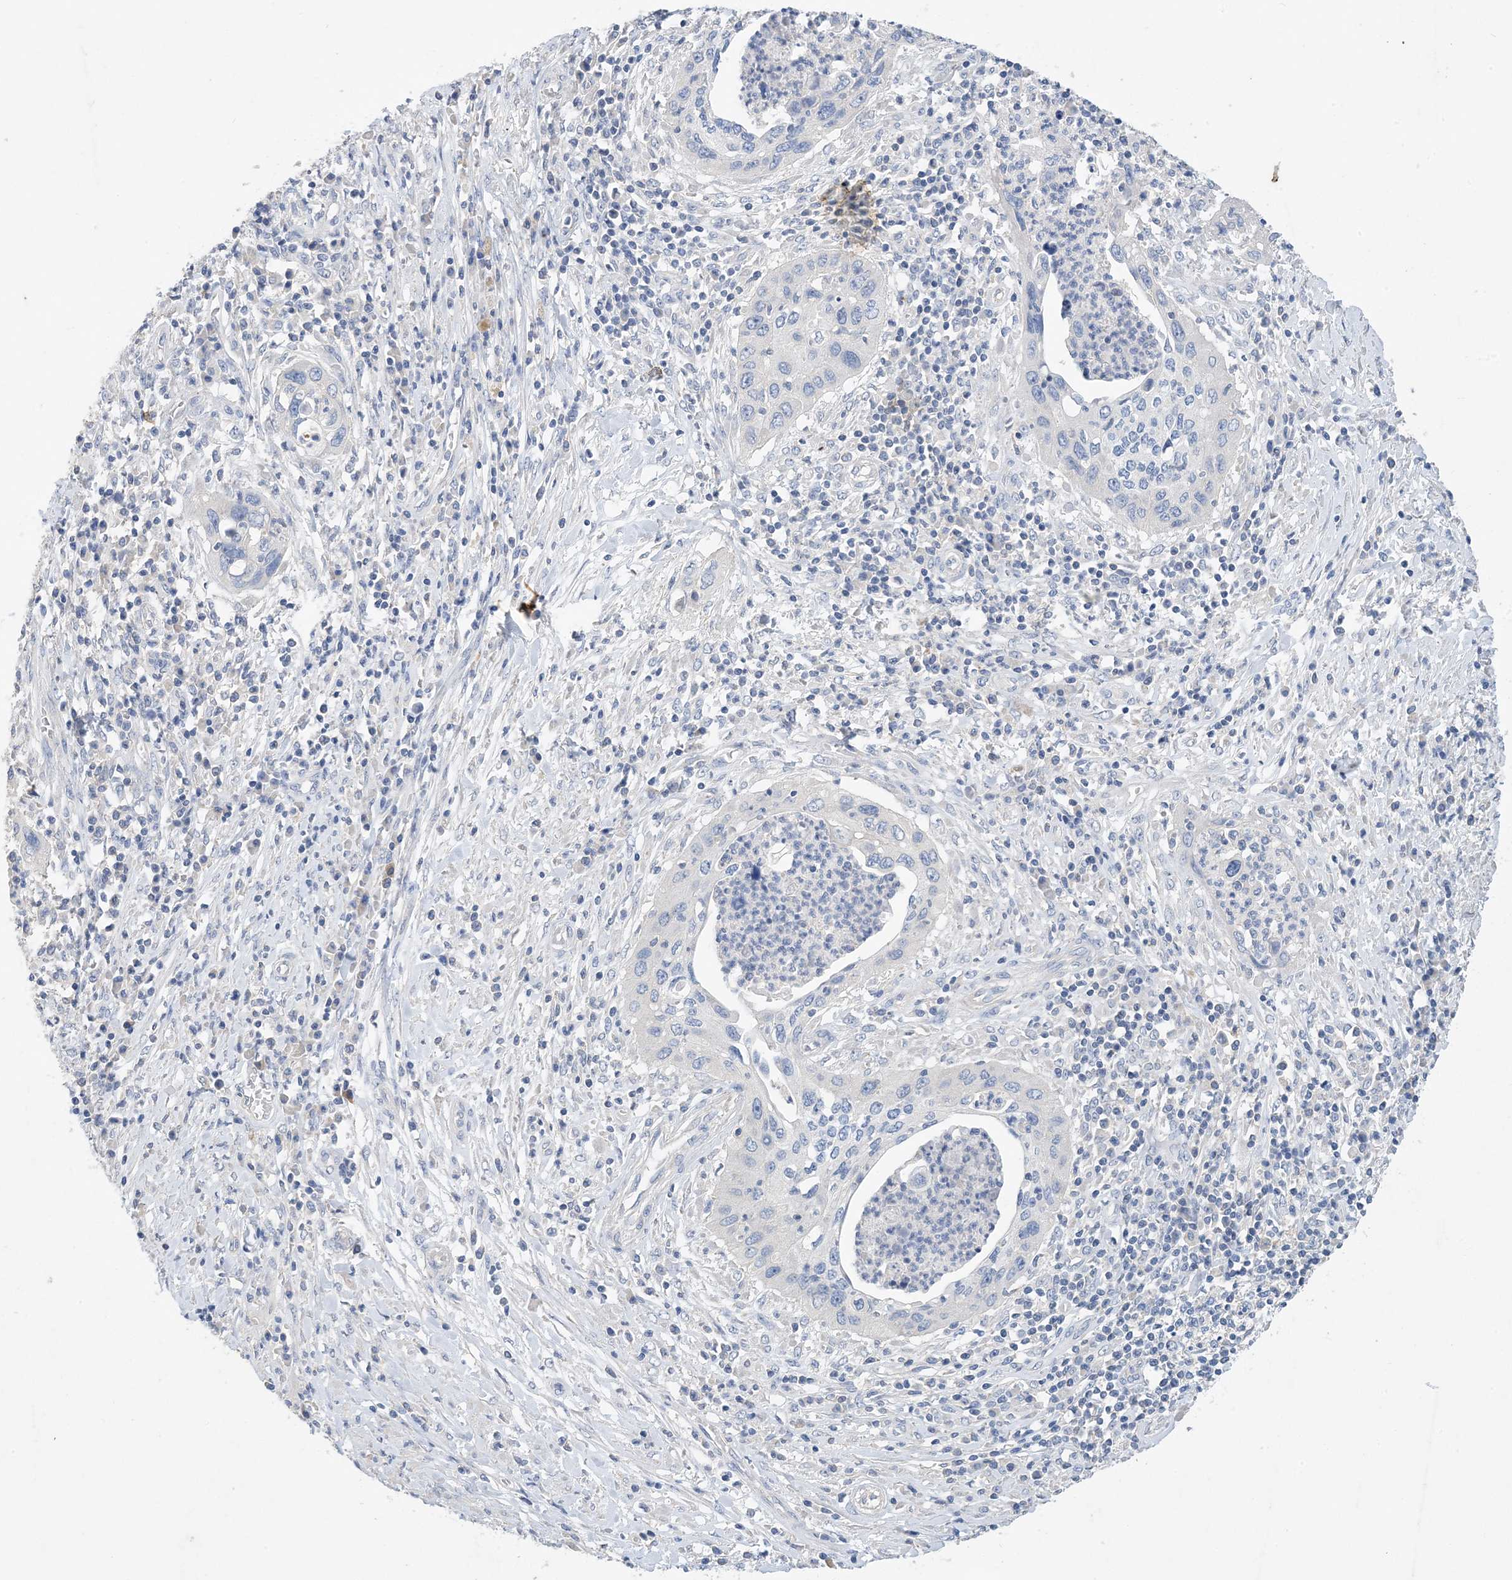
{"staining": {"intensity": "negative", "quantity": "none", "location": "none"}, "tissue": "cervical cancer", "cell_type": "Tumor cells", "image_type": "cancer", "snomed": [{"axis": "morphology", "description": "Squamous cell carcinoma, NOS"}, {"axis": "topography", "description": "Cervix"}], "caption": "Immunohistochemistry (IHC) of cervical cancer demonstrates no staining in tumor cells.", "gene": "KPRP", "patient": {"sex": "female", "age": 38}}